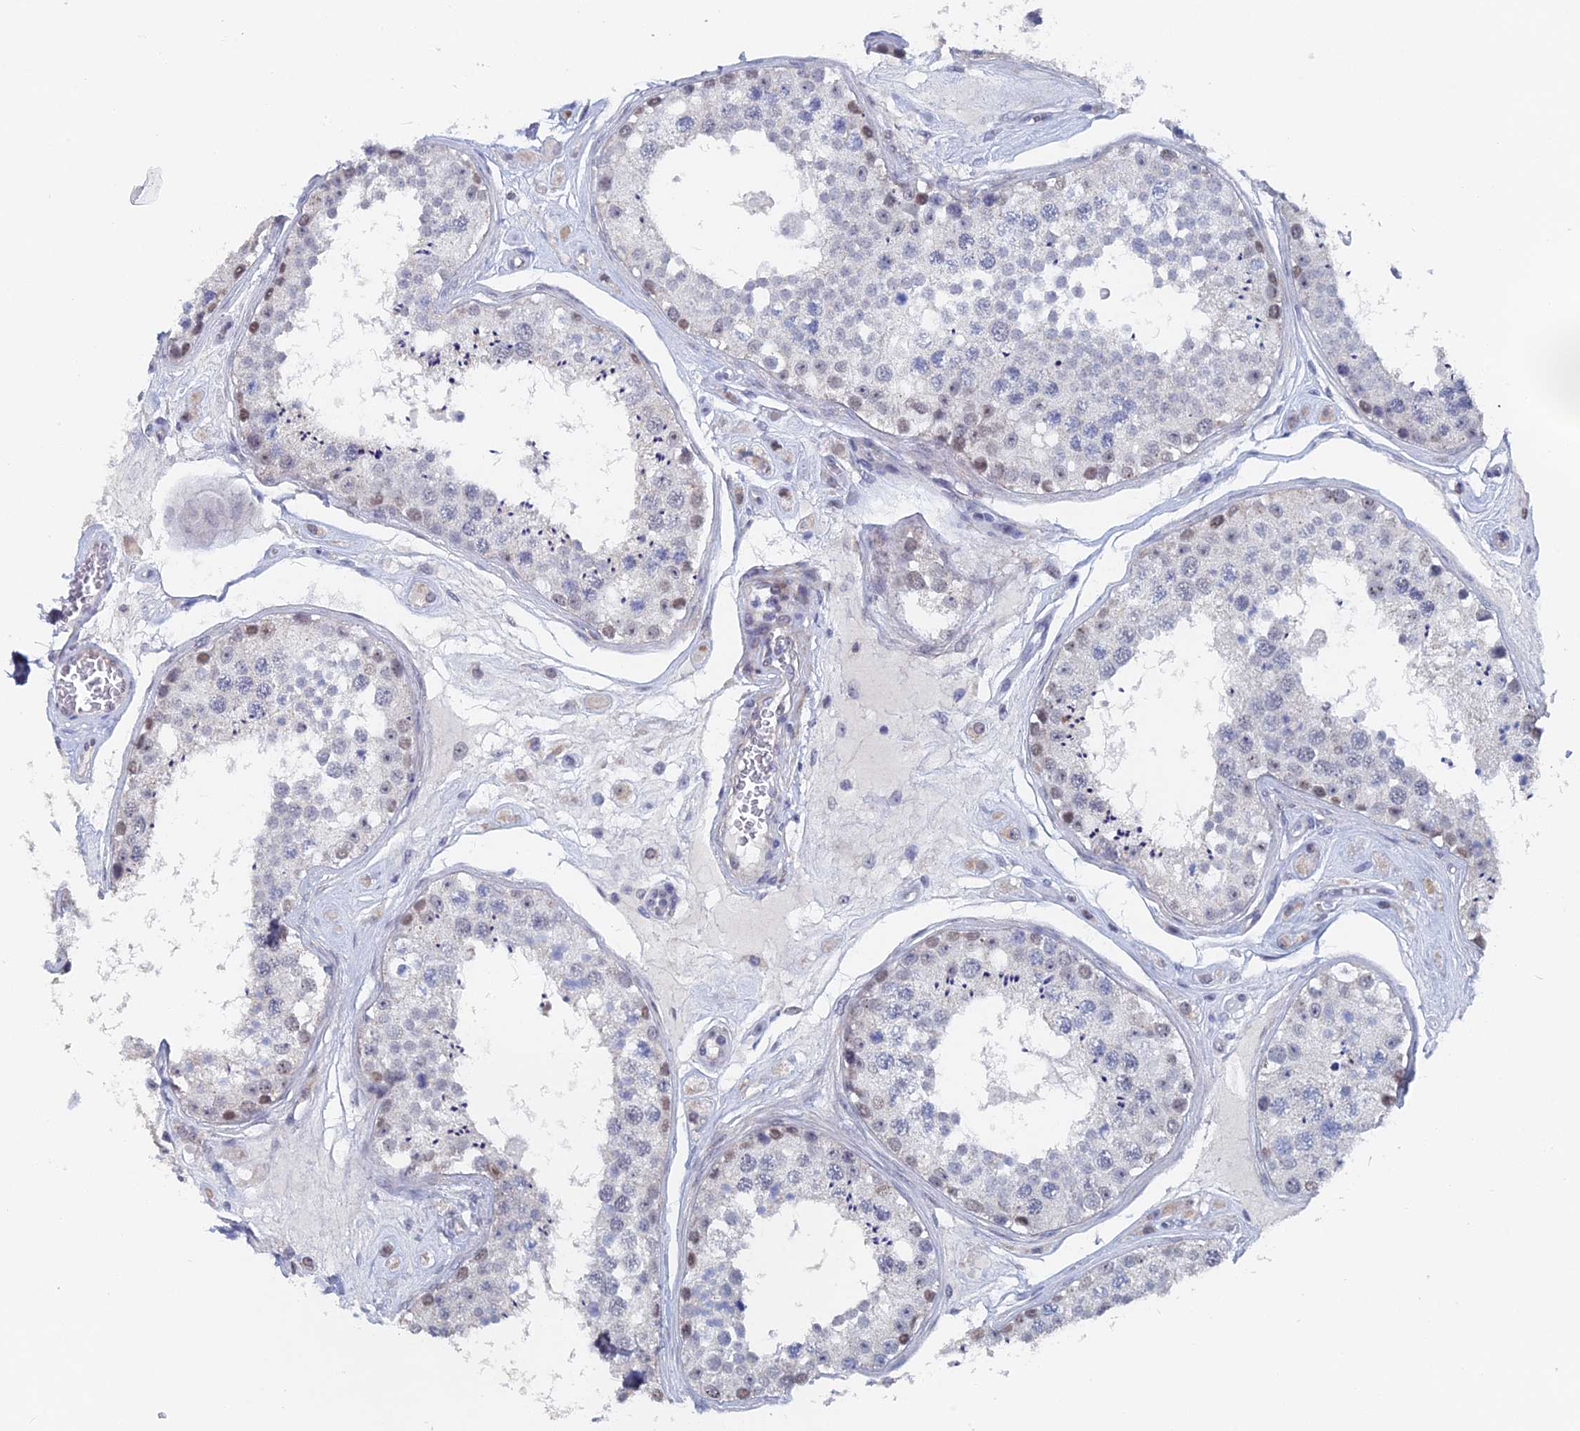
{"staining": {"intensity": "moderate", "quantity": "<25%", "location": "nuclear"}, "tissue": "testis", "cell_type": "Cells in seminiferous ducts", "image_type": "normal", "snomed": [{"axis": "morphology", "description": "Normal tissue, NOS"}, {"axis": "topography", "description": "Testis"}], "caption": "Cells in seminiferous ducts display moderate nuclear staining in approximately <25% of cells in benign testis. The protein of interest is shown in brown color, while the nuclei are stained blue.", "gene": "GMNC", "patient": {"sex": "male", "age": 25}}